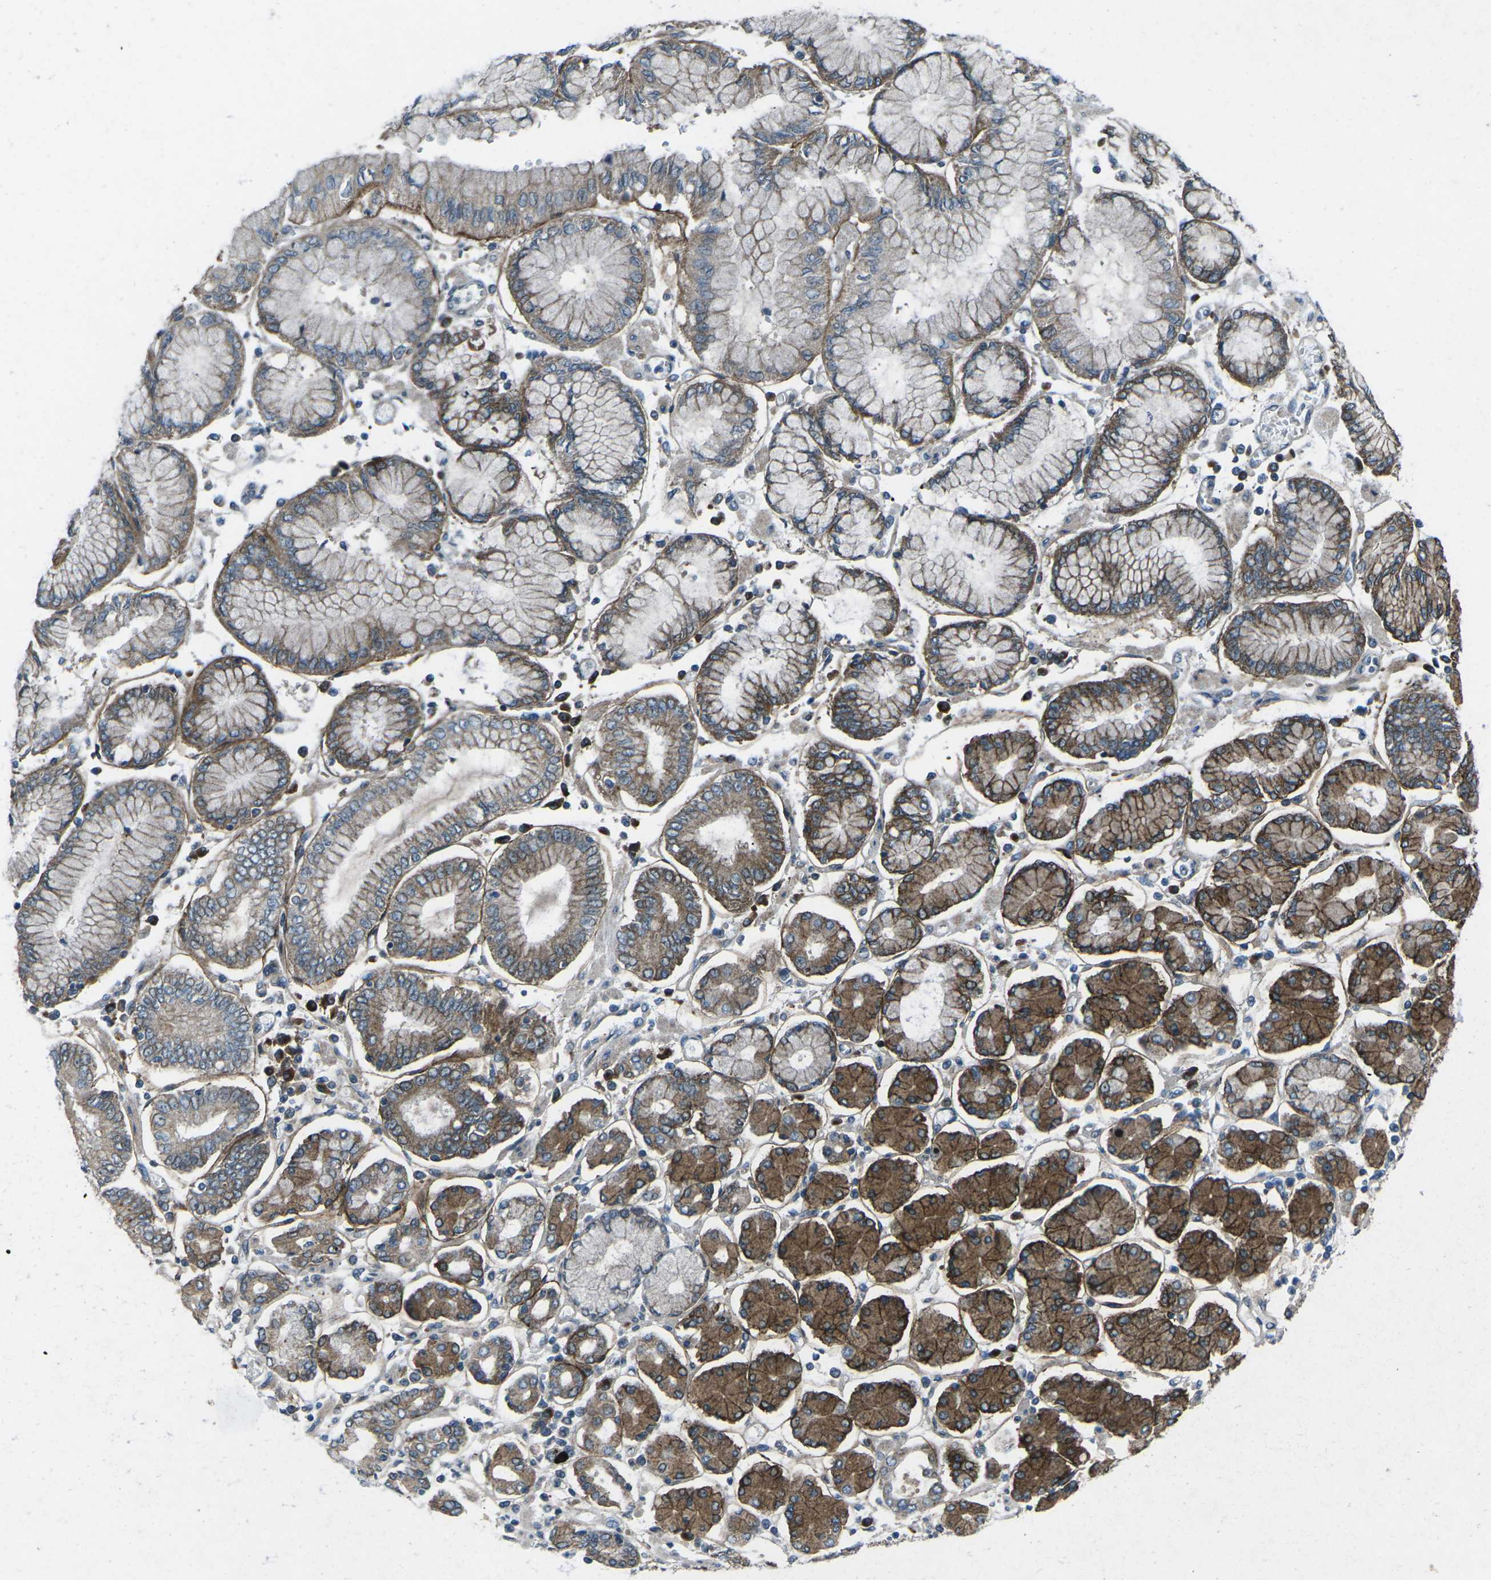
{"staining": {"intensity": "strong", "quantity": "25%-75%", "location": "cytoplasmic/membranous"}, "tissue": "stomach cancer", "cell_type": "Tumor cells", "image_type": "cancer", "snomed": [{"axis": "morphology", "description": "Adenocarcinoma, NOS"}, {"axis": "topography", "description": "Stomach"}], "caption": "Immunohistochemistry (DAB) staining of human stomach cancer demonstrates strong cytoplasmic/membranous protein positivity in approximately 25%-75% of tumor cells.", "gene": "CDK16", "patient": {"sex": "male", "age": 76}}